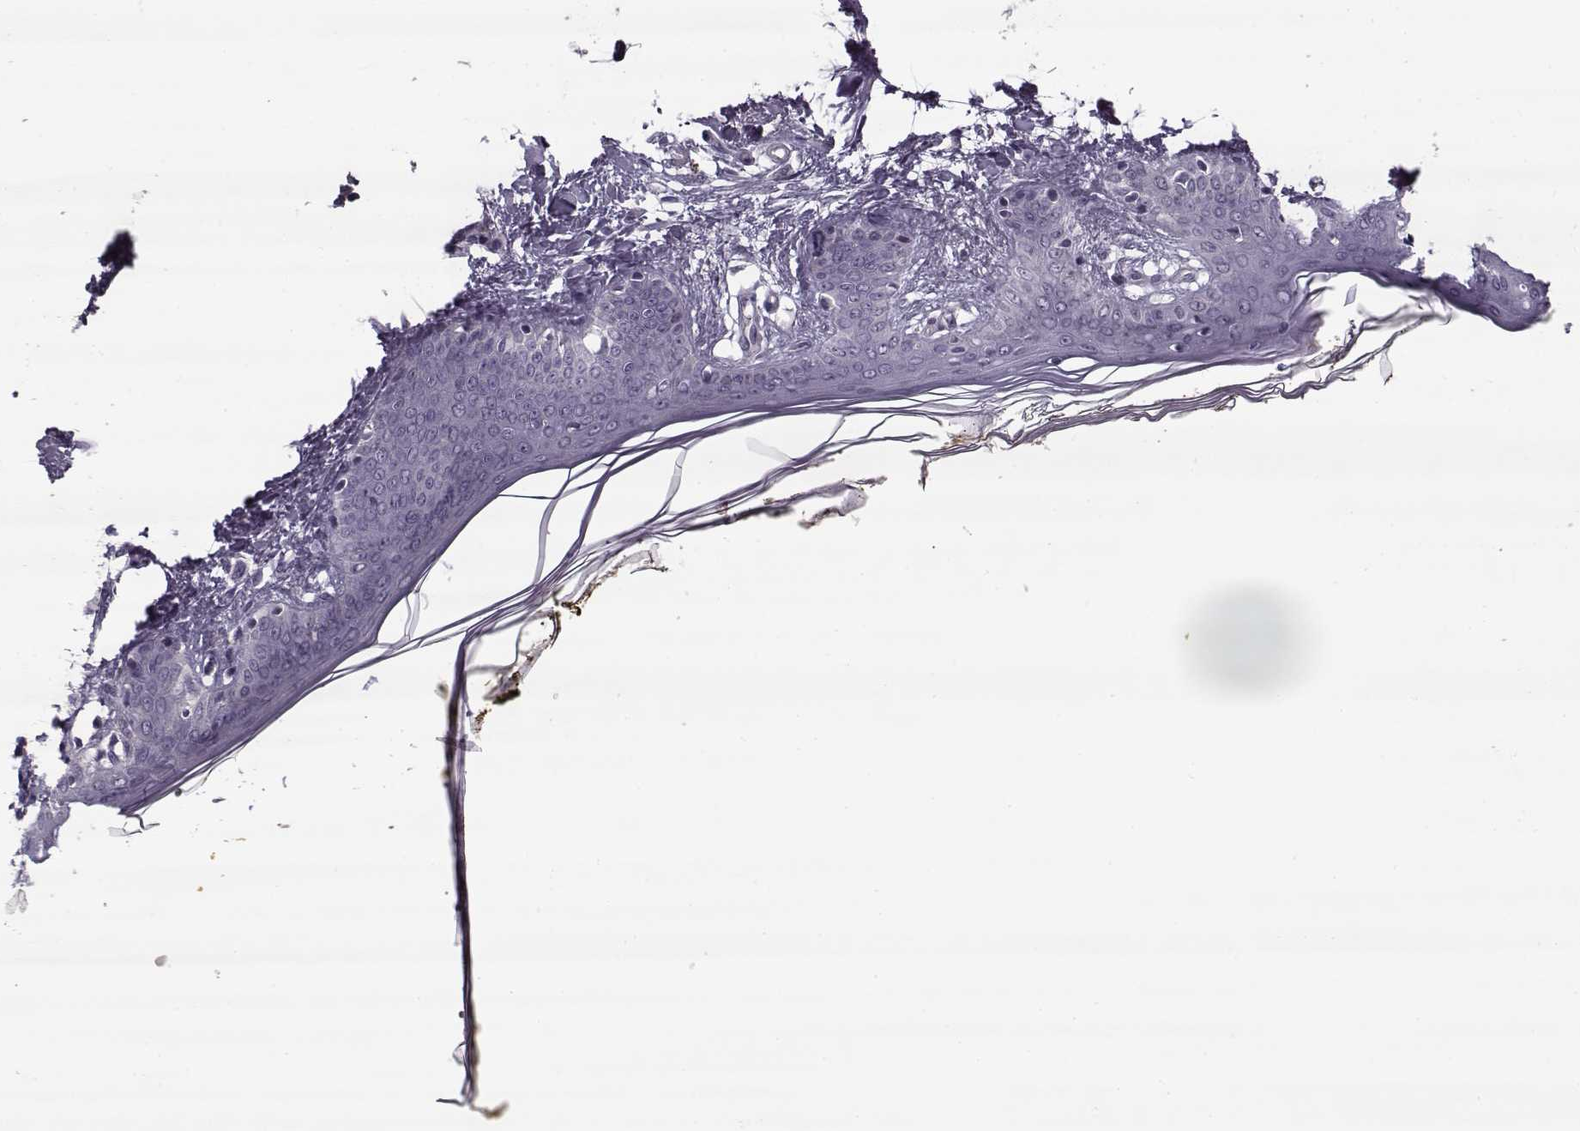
{"staining": {"intensity": "negative", "quantity": "none", "location": "none"}, "tissue": "skin", "cell_type": "Fibroblasts", "image_type": "normal", "snomed": [{"axis": "morphology", "description": "Normal tissue, NOS"}, {"axis": "topography", "description": "Skin"}], "caption": "This histopathology image is of normal skin stained with immunohistochemistry to label a protein in brown with the nuclei are counter-stained blue. There is no expression in fibroblasts.", "gene": "PNMT", "patient": {"sex": "female", "age": 34}}